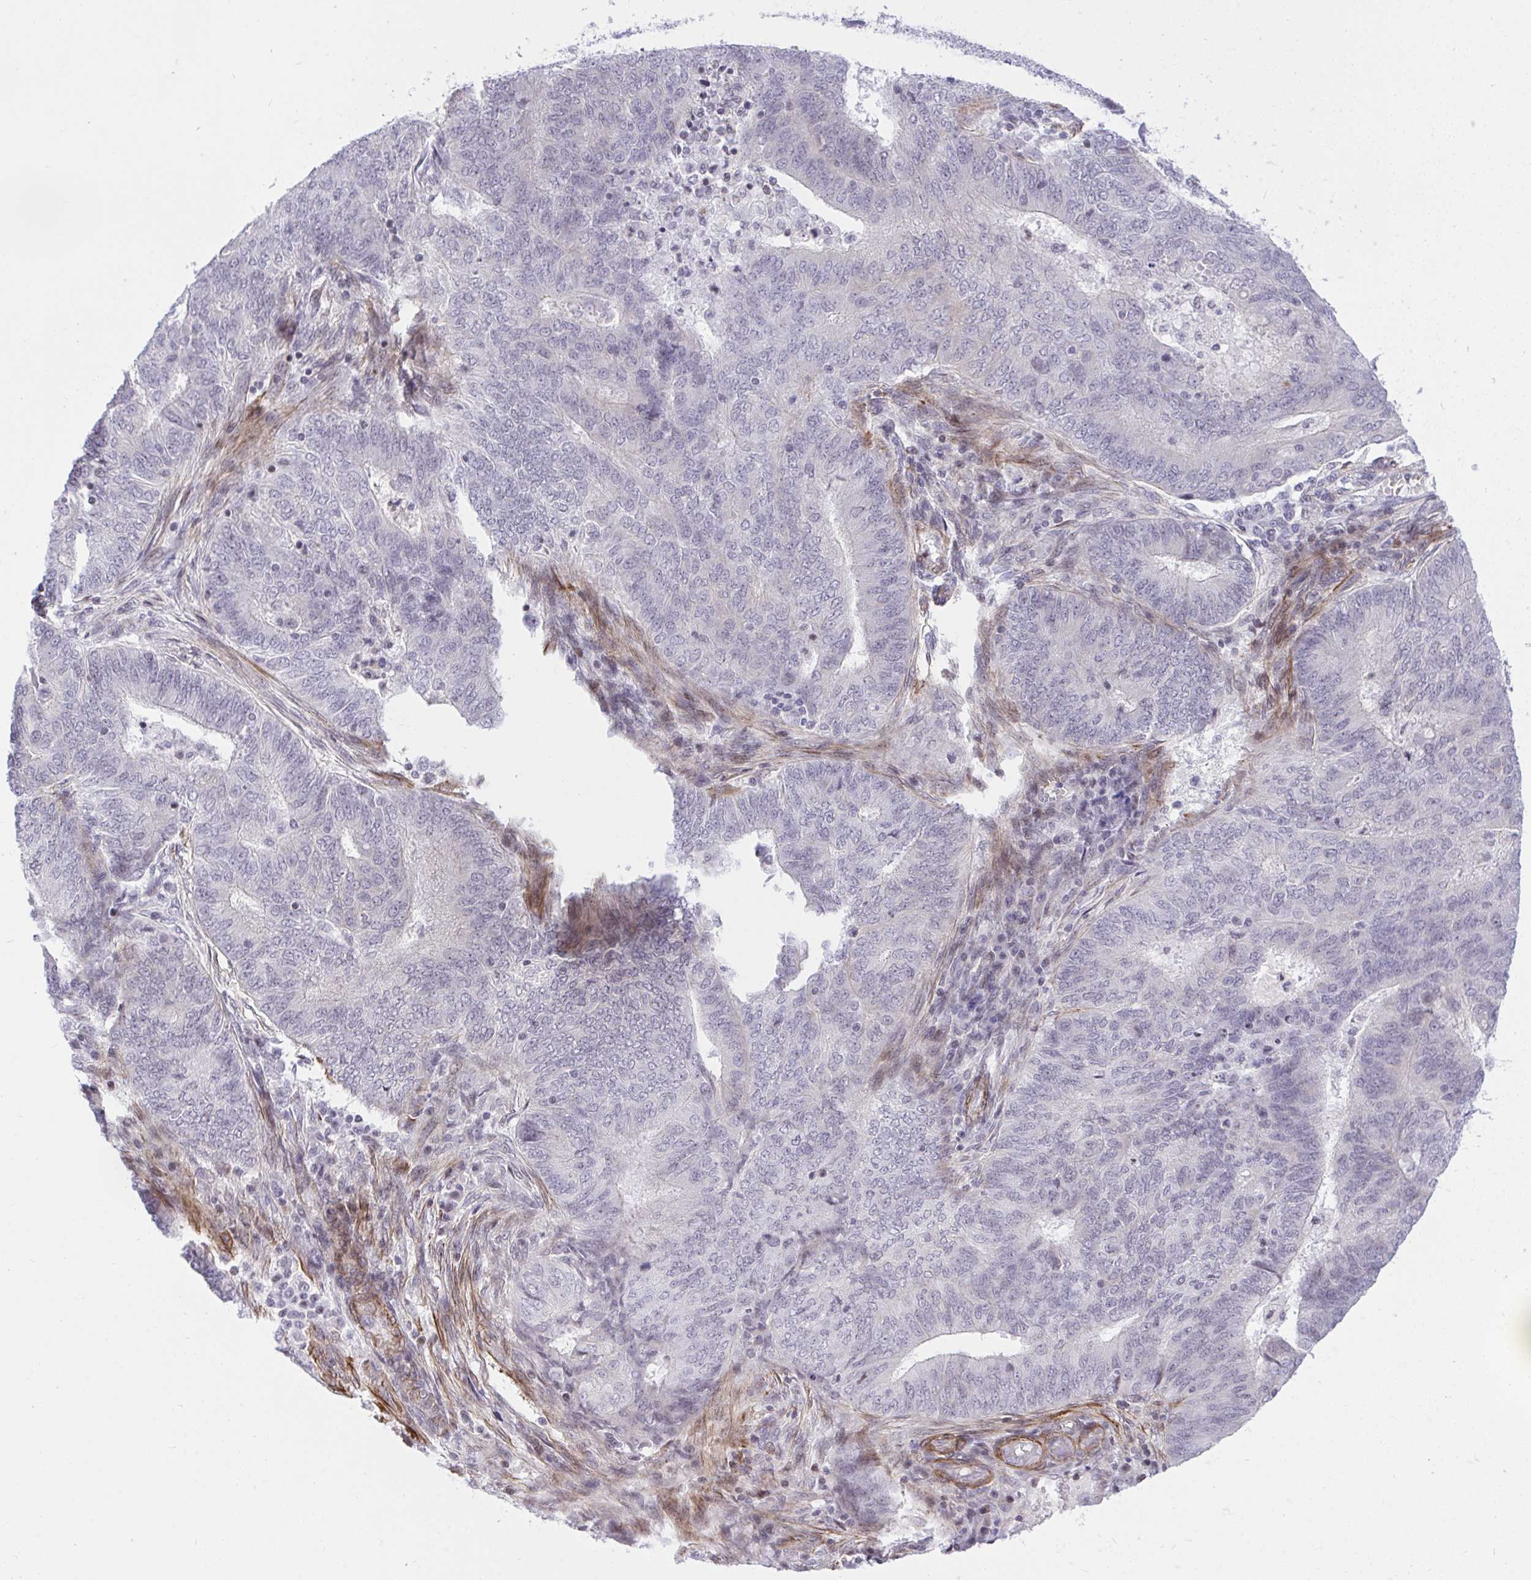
{"staining": {"intensity": "negative", "quantity": "none", "location": "none"}, "tissue": "endometrial cancer", "cell_type": "Tumor cells", "image_type": "cancer", "snomed": [{"axis": "morphology", "description": "Adenocarcinoma, NOS"}, {"axis": "topography", "description": "Endometrium"}], "caption": "High magnification brightfield microscopy of endometrial adenocarcinoma stained with DAB (brown) and counterstained with hematoxylin (blue): tumor cells show no significant expression. (Immunohistochemistry (ihc), brightfield microscopy, high magnification).", "gene": "KCNN4", "patient": {"sex": "female", "age": 62}}